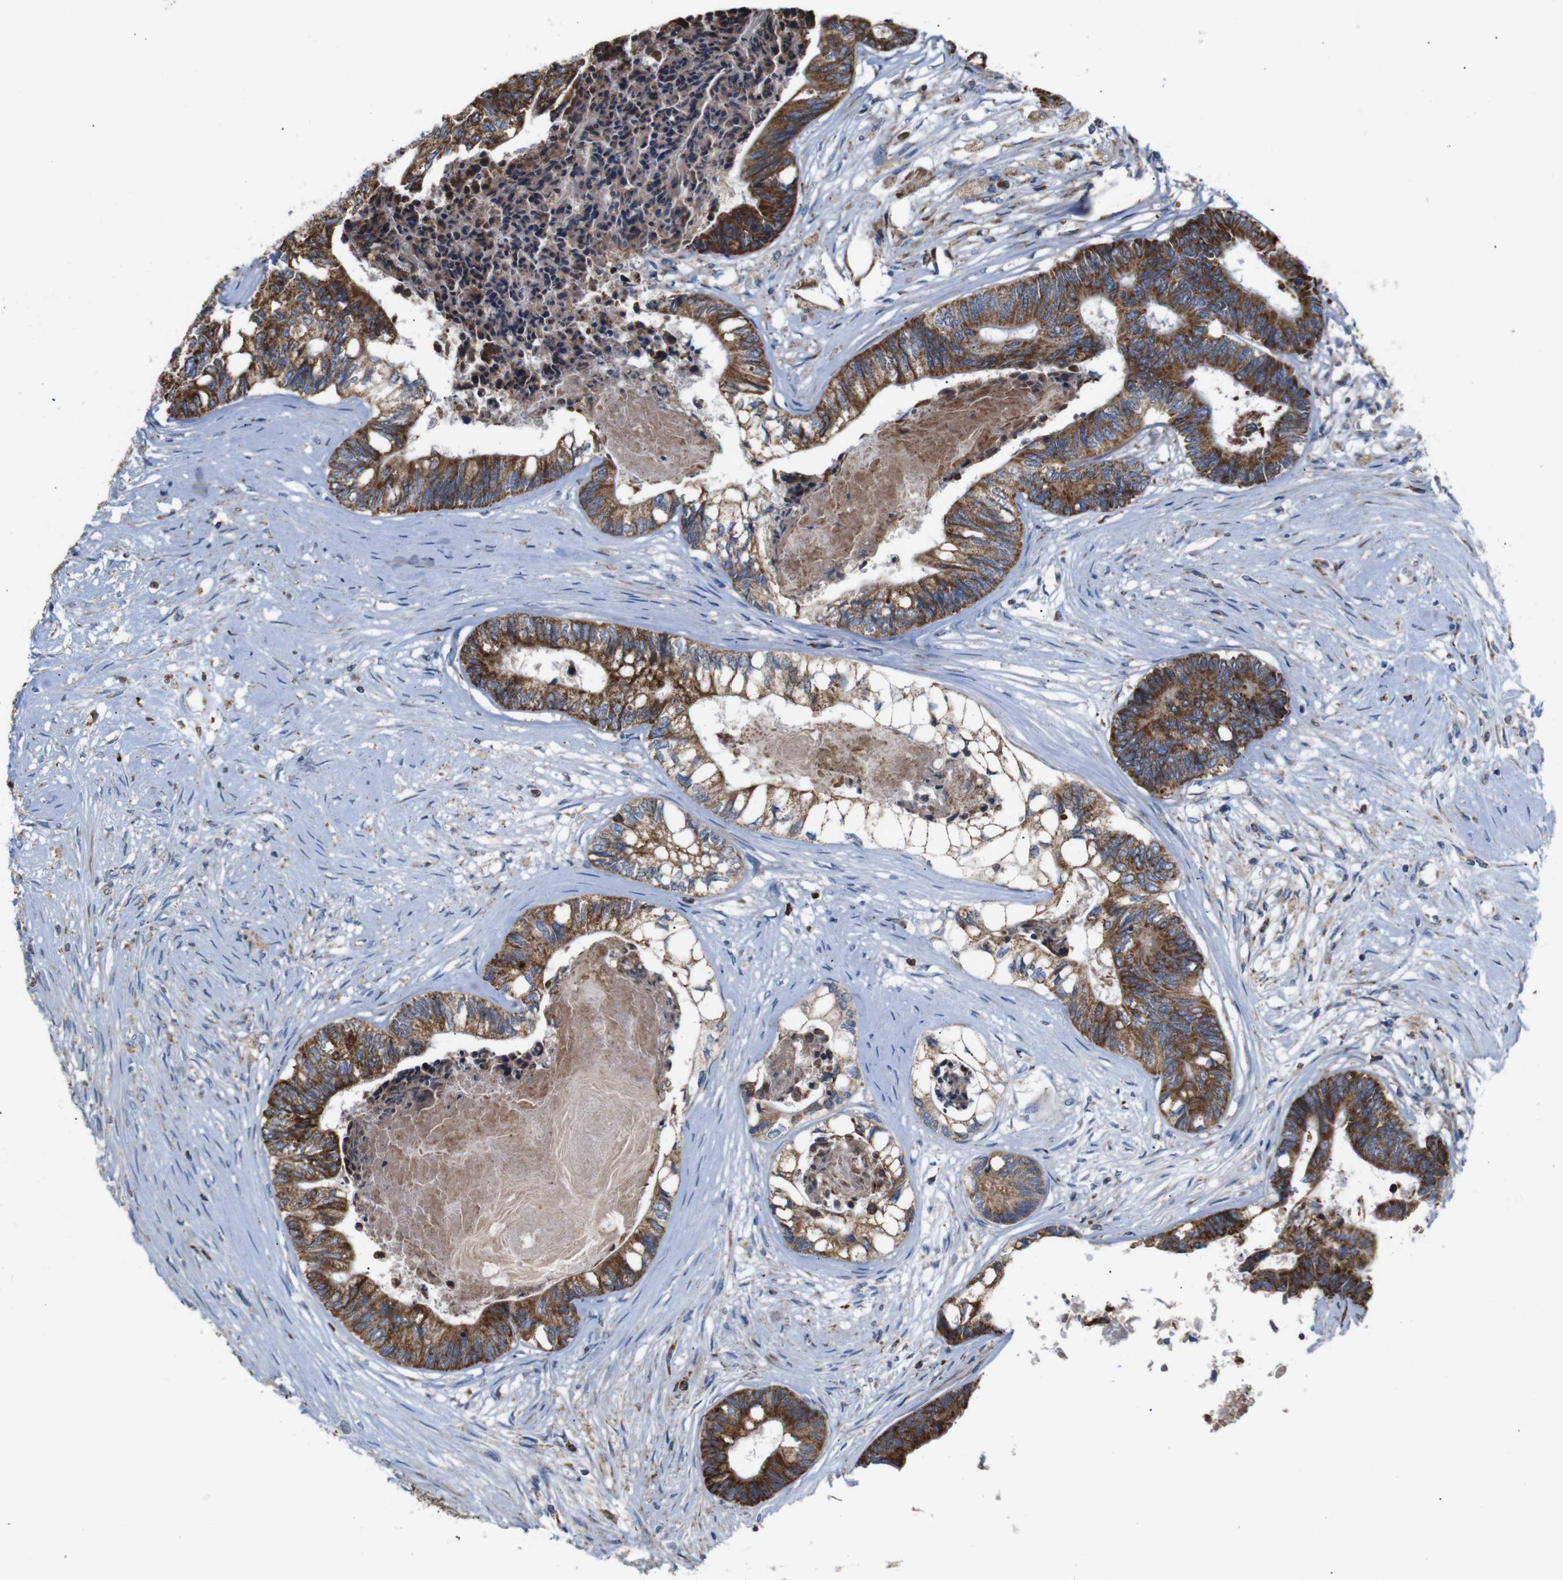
{"staining": {"intensity": "strong", "quantity": ">75%", "location": "cytoplasmic/membranous"}, "tissue": "colorectal cancer", "cell_type": "Tumor cells", "image_type": "cancer", "snomed": [{"axis": "morphology", "description": "Adenocarcinoma, NOS"}, {"axis": "topography", "description": "Rectum"}], "caption": "The immunohistochemical stain highlights strong cytoplasmic/membranous staining in tumor cells of adenocarcinoma (colorectal) tissue.", "gene": "FAM171B", "patient": {"sex": "male", "age": 63}}